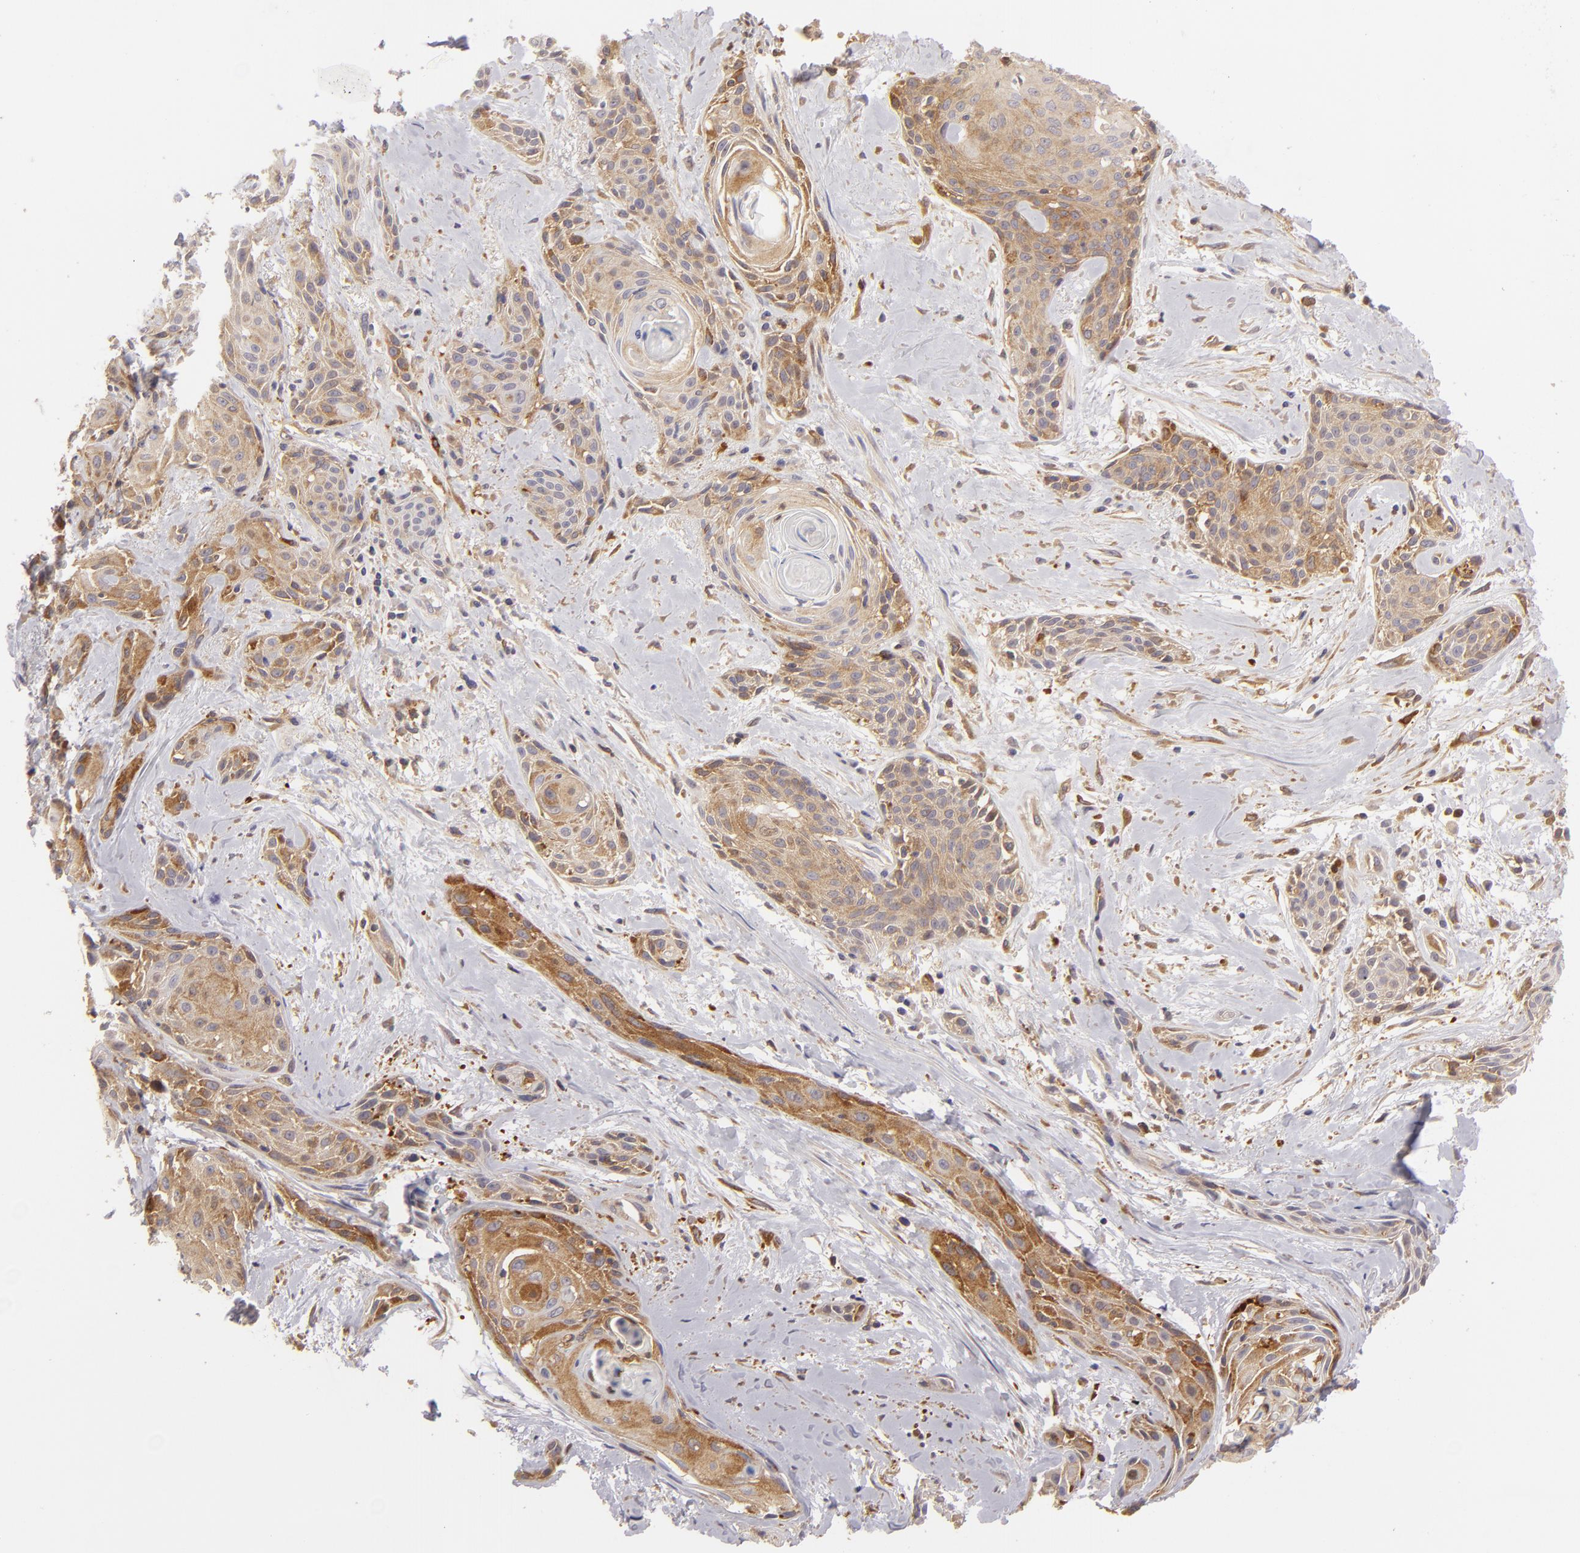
{"staining": {"intensity": "moderate", "quantity": ">75%", "location": "cytoplasmic/membranous"}, "tissue": "skin cancer", "cell_type": "Tumor cells", "image_type": "cancer", "snomed": [{"axis": "morphology", "description": "Squamous cell carcinoma, NOS"}, {"axis": "topography", "description": "Skin"}, {"axis": "topography", "description": "Anal"}], "caption": "DAB (3,3'-diaminobenzidine) immunohistochemical staining of human skin squamous cell carcinoma demonstrates moderate cytoplasmic/membranous protein expression in approximately >75% of tumor cells. (IHC, brightfield microscopy, high magnification).", "gene": "MMP10", "patient": {"sex": "male", "age": 64}}